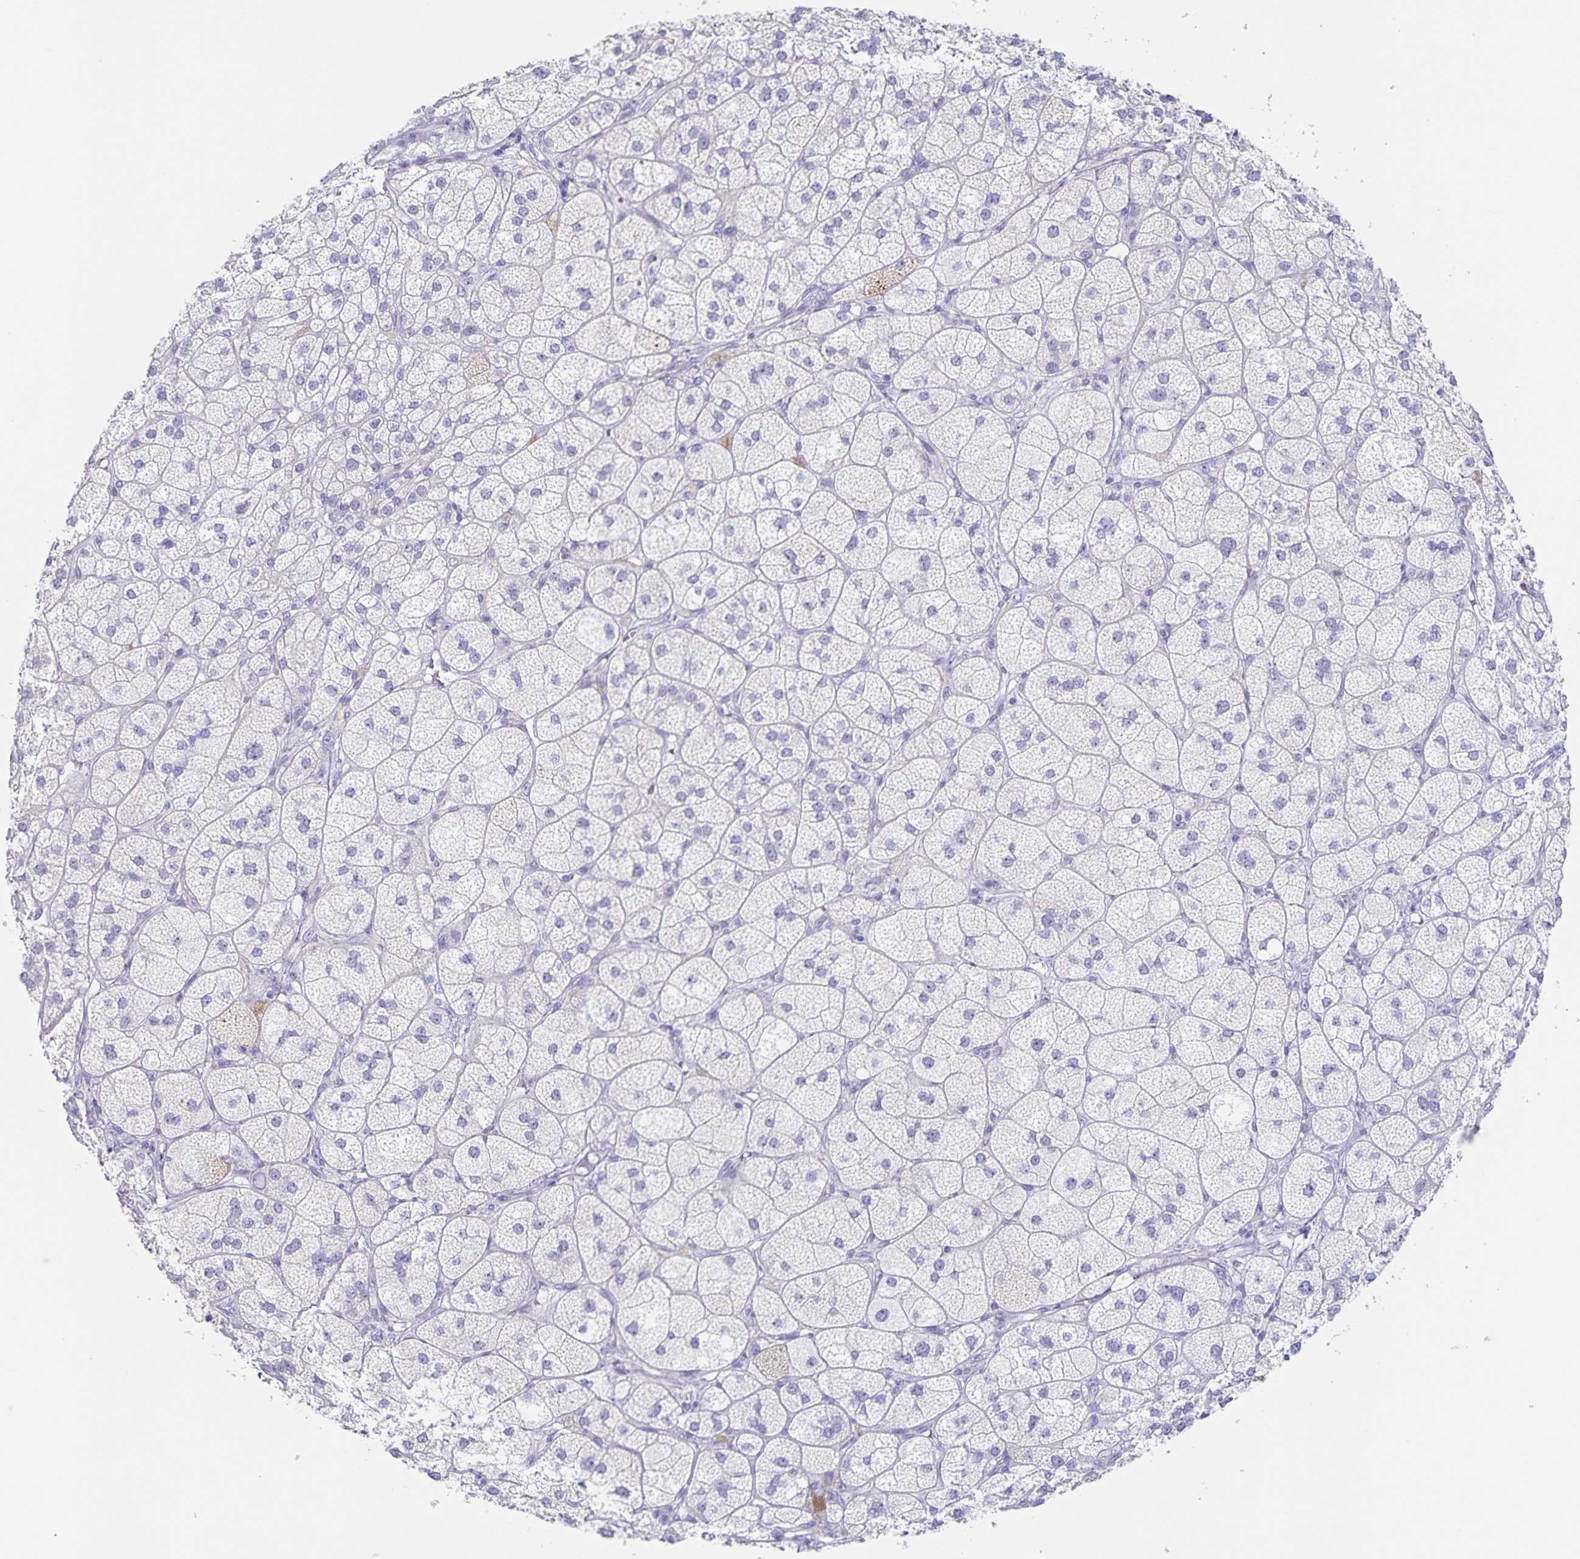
{"staining": {"intensity": "weak", "quantity": "<25%", "location": "cytoplasmic/membranous"}, "tissue": "adrenal gland", "cell_type": "Glandular cells", "image_type": "normal", "snomed": [{"axis": "morphology", "description": "Normal tissue, NOS"}, {"axis": "topography", "description": "Adrenal gland"}], "caption": "Glandular cells show no significant staining in unremarkable adrenal gland. (Immunohistochemistry, brightfield microscopy, high magnification).", "gene": "RPL36A", "patient": {"sex": "female", "age": 60}}